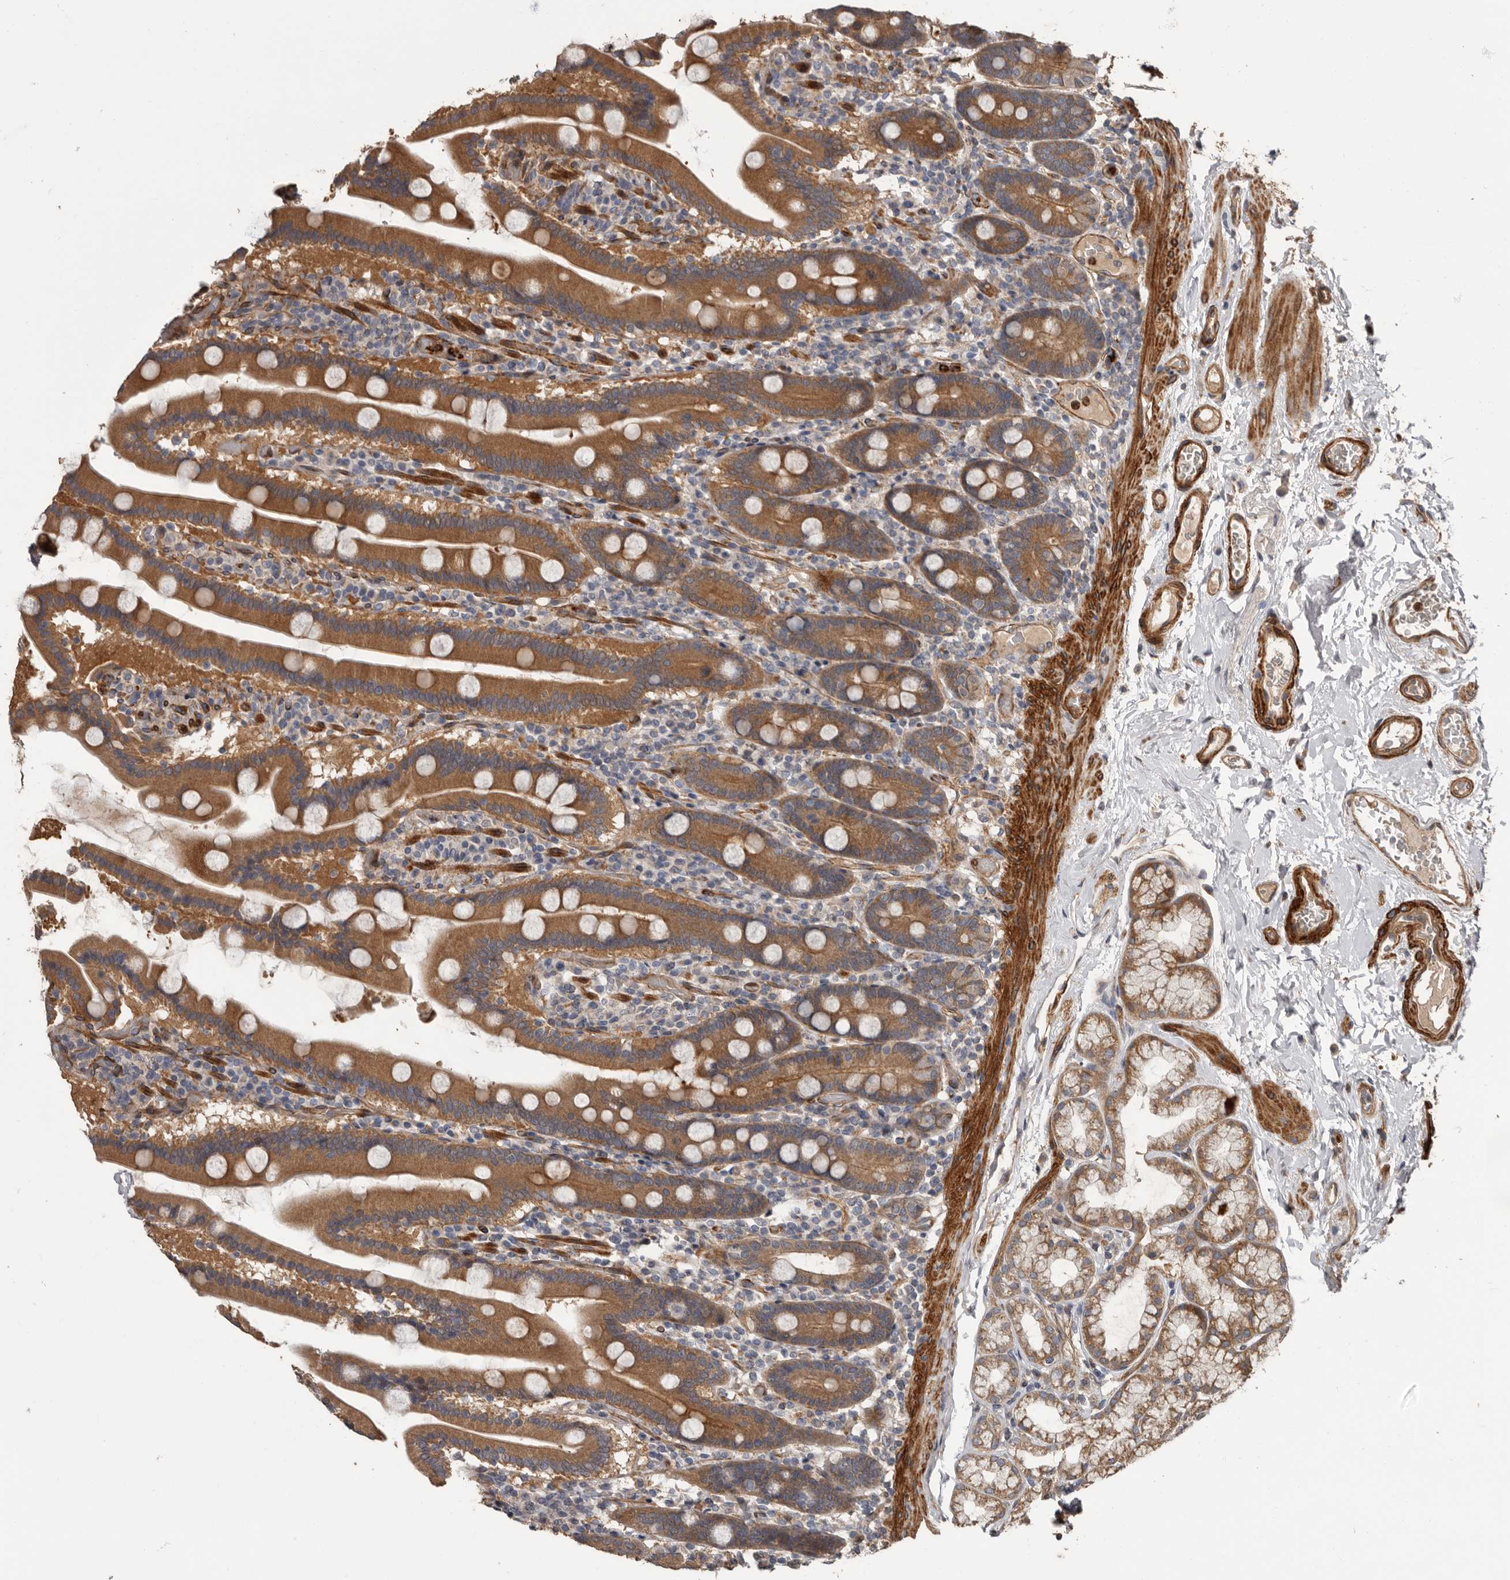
{"staining": {"intensity": "strong", "quantity": ">75%", "location": "cytoplasmic/membranous"}, "tissue": "duodenum", "cell_type": "Glandular cells", "image_type": "normal", "snomed": [{"axis": "morphology", "description": "Normal tissue, NOS"}, {"axis": "topography", "description": "Duodenum"}], "caption": "The histopathology image displays staining of normal duodenum, revealing strong cytoplasmic/membranous protein positivity (brown color) within glandular cells. (Stains: DAB in brown, nuclei in blue, Microscopy: brightfield microscopy at high magnification).", "gene": "ARHGEF5", "patient": {"sex": "male", "age": 55}}